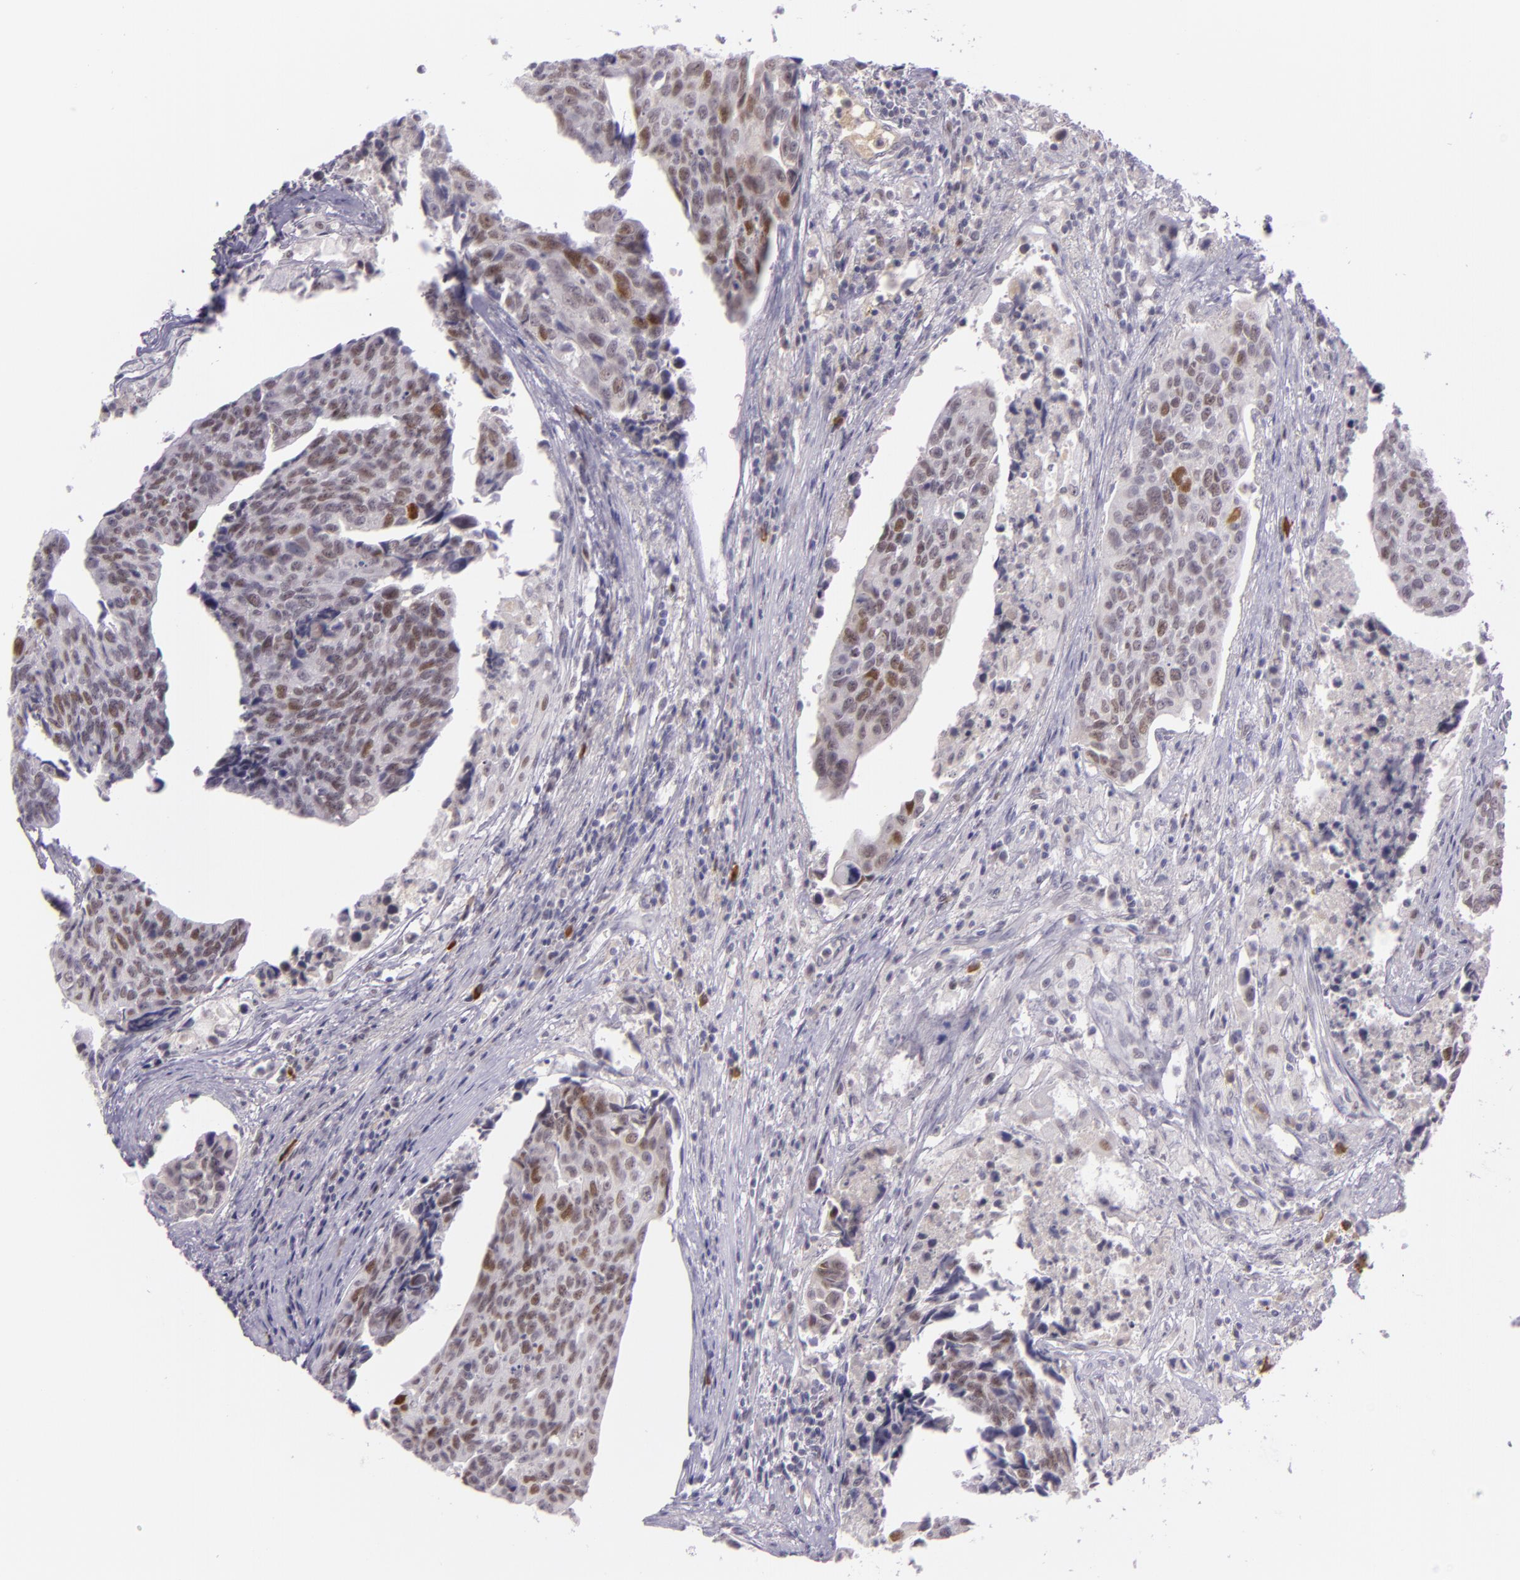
{"staining": {"intensity": "moderate", "quantity": "25%-75%", "location": "nuclear"}, "tissue": "urothelial cancer", "cell_type": "Tumor cells", "image_type": "cancer", "snomed": [{"axis": "morphology", "description": "Urothelial carcinoma, High grade"}, {"axis": "topography", "description": "Urinary bladder"}], "caption": "DAB immunohistochemical staining of human urothelial carcinoma (high-grade) shows moderate nuclear protein expression in approximately 25%-75% of tumor cells.", "gene": "CHEK2", "patient": {"sex": "male", "age": 81}}